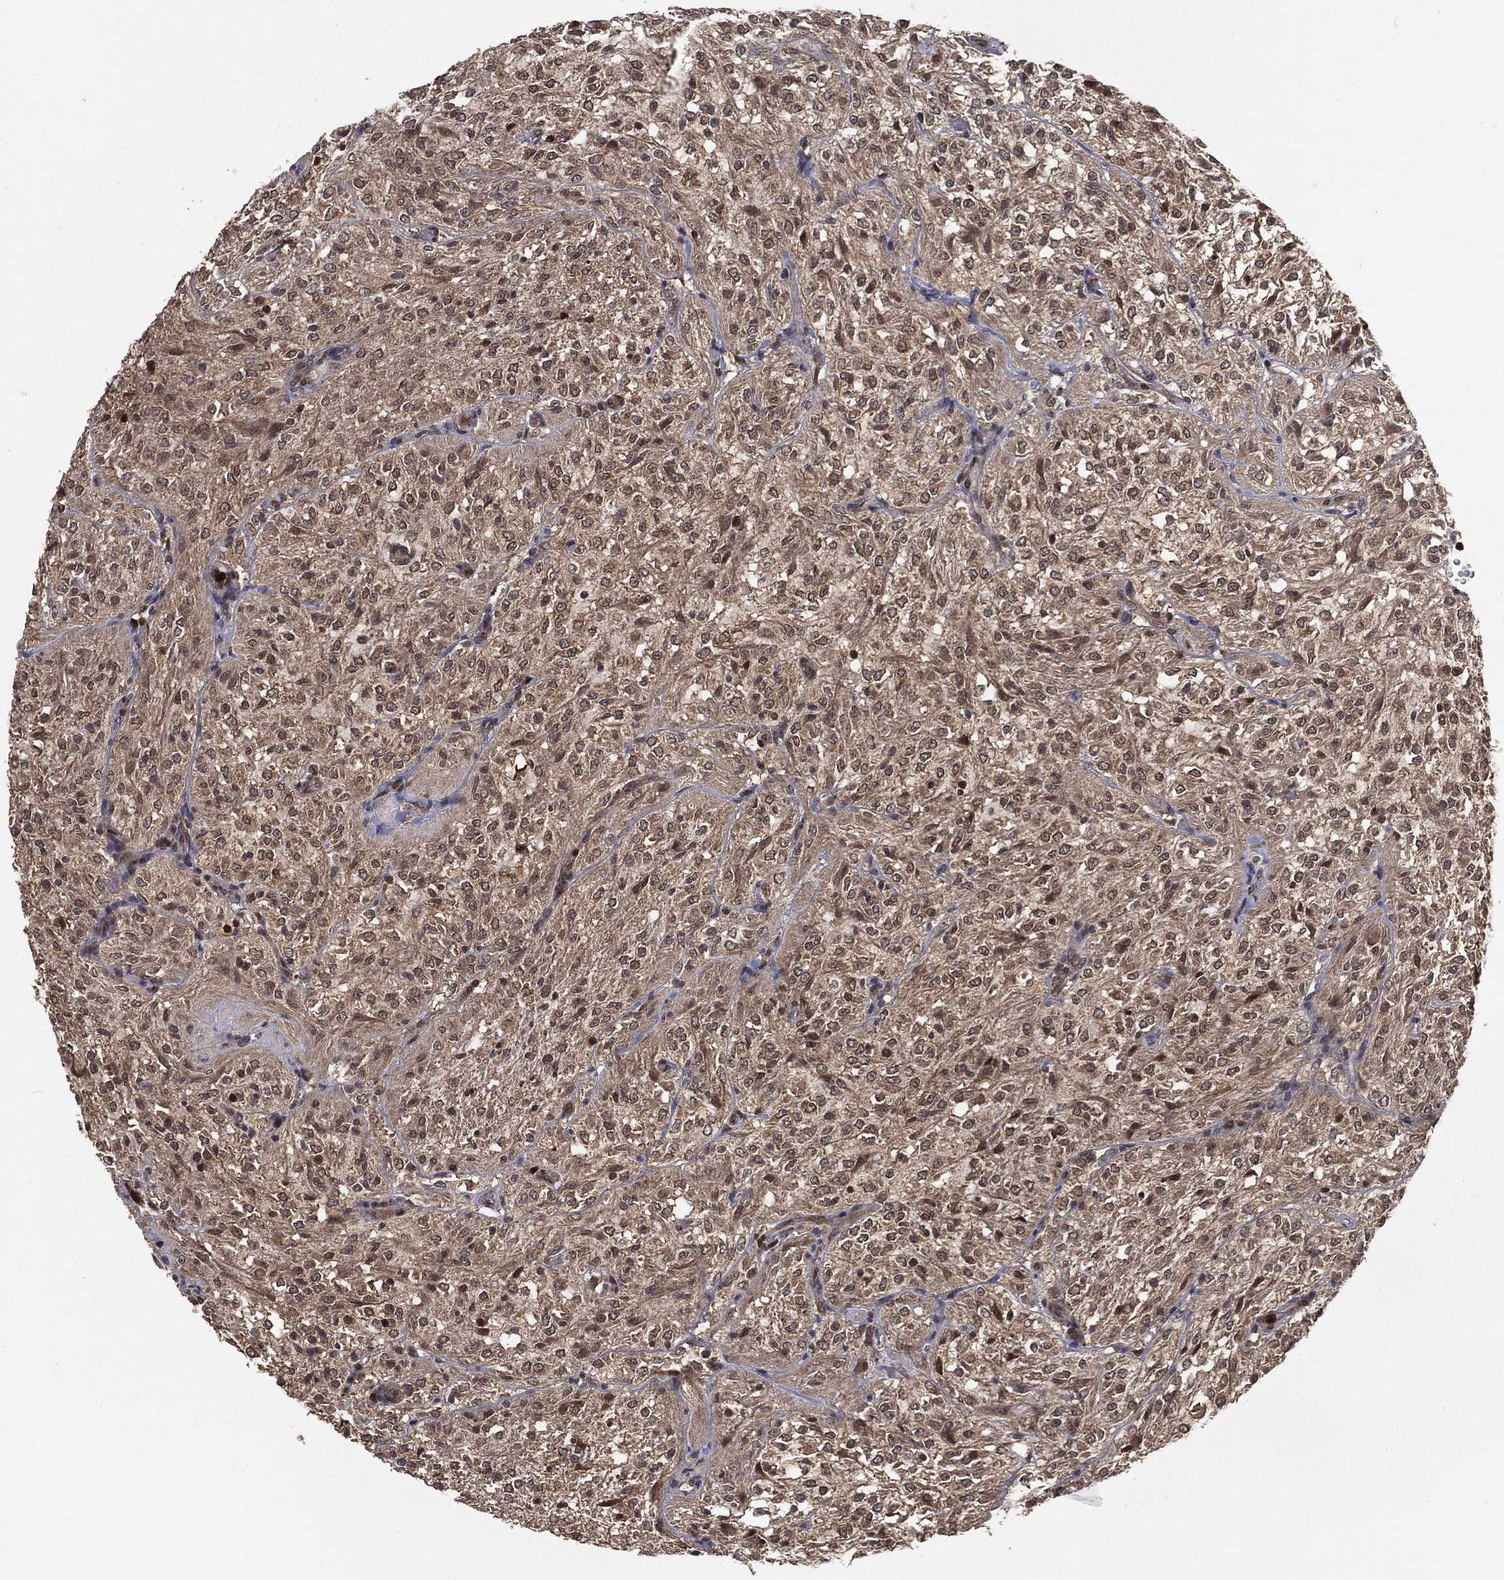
{"staining": {"intensity": "weak", "quantity": "25%-75%", "location": "cytoplasmic/membranous,nuclear"}, "tissue": "glioma", "cell_type": "Tumor cells", "image_type": "cancer", "snomed": [{"axis": "morphology", "description": "Glioma, malignant, Low grade"}, {"axis": "topography", "description": "Brain"}], "caption": "Brown immunohistochemical staining in human glioma demonstrates weak cytoplasmic/membranous and nuclear expression in approximately 25%-75% of tumor cells.", "gene": "GPI", "patient": {"sex": "male", "age": 3}}